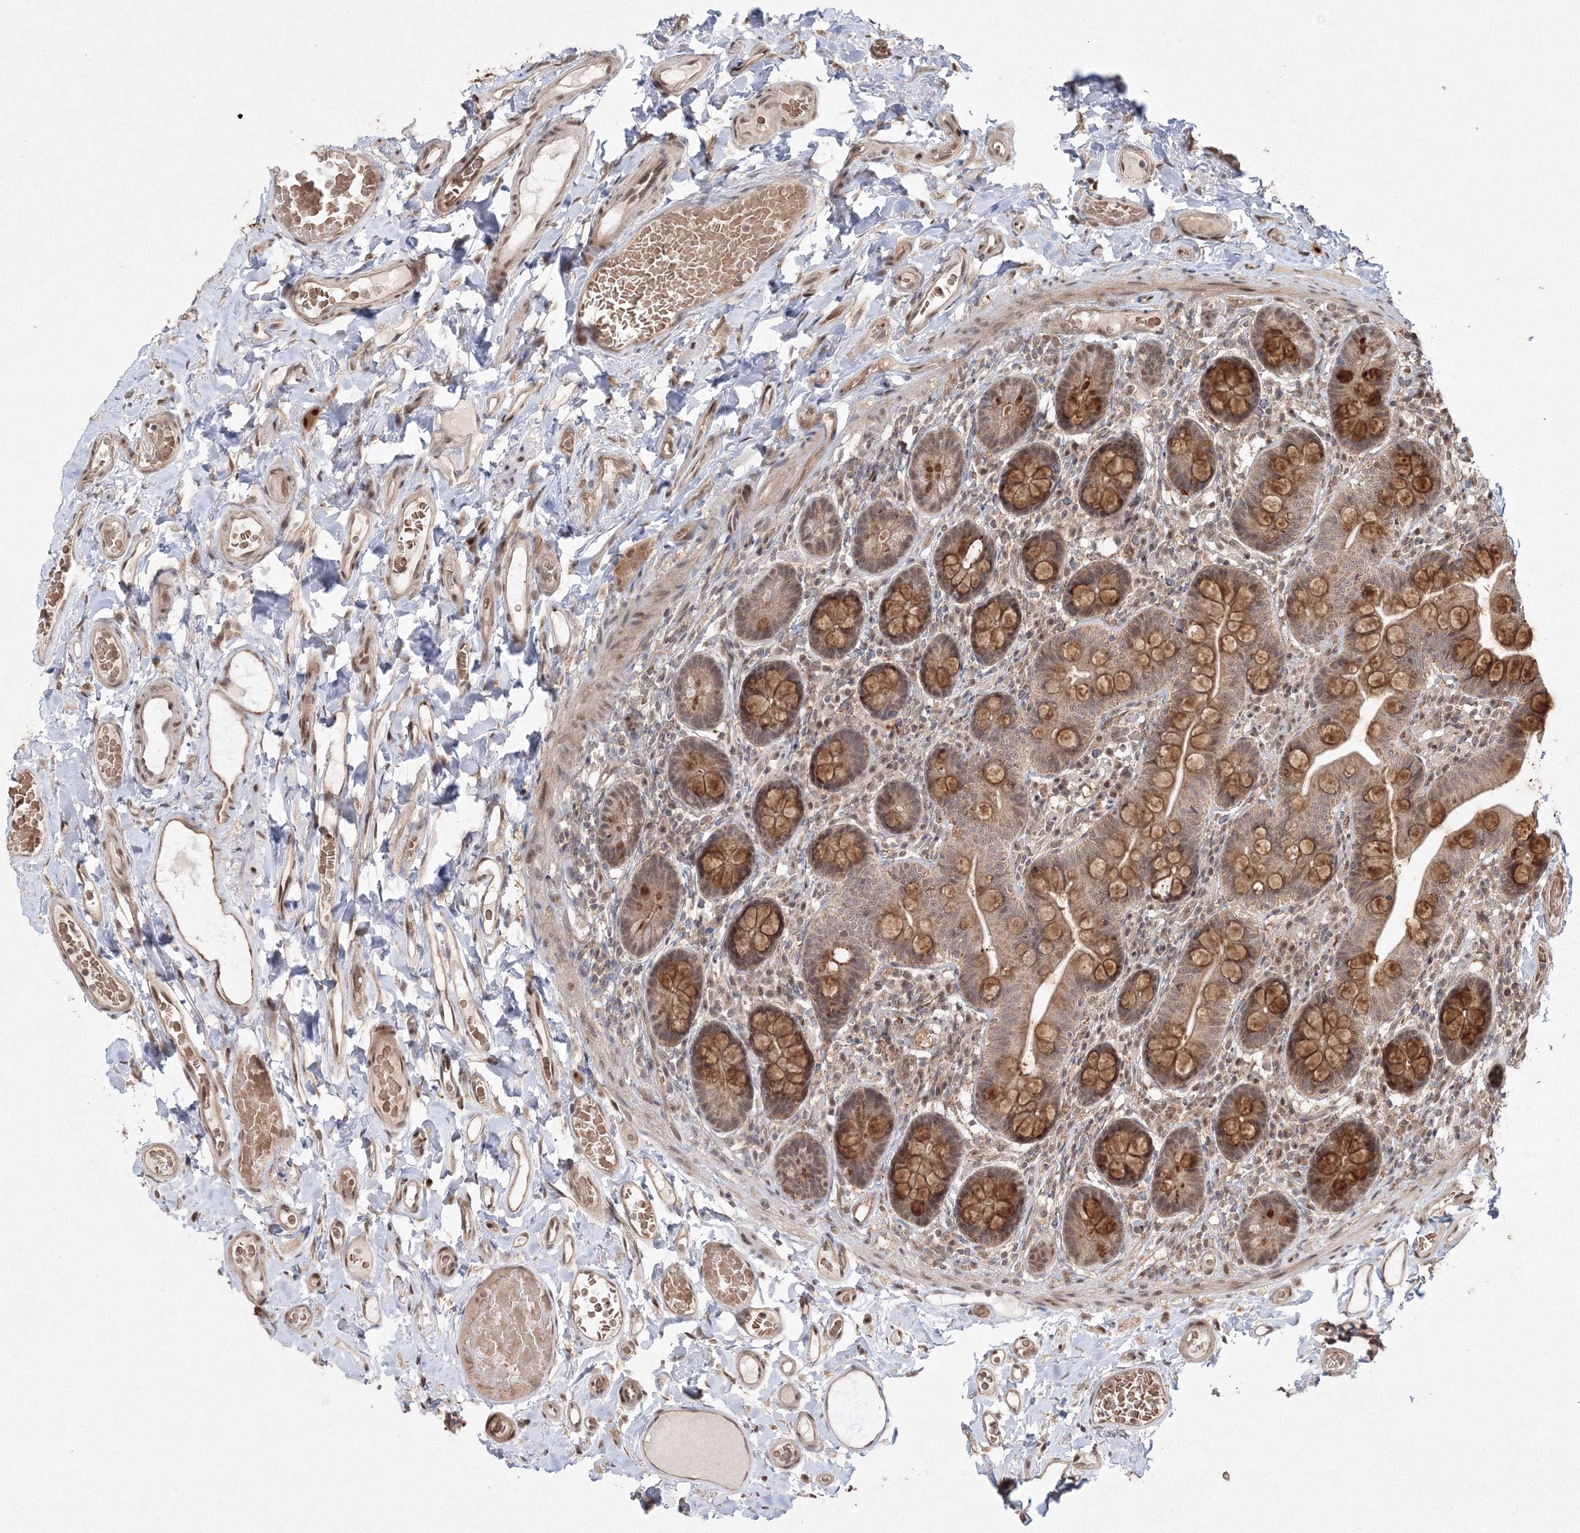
{"staining": {"intensity": "strong", "quantity": ">75%", "location": "cytoplasmic/membranous"}, "tissue": "small intestine", "cell_type": "Glandular cells", "image_type": "normal", "snomed": [{"axis": "morphology", "description": "Normal tissue, NOS"}, {"axis": "topography", "description": "Small intestine"}], "caption": "Immunohistochemical staining of unremarkable small intestine displays high levels of strong cytoplasmic/membranous positivity in approximately >75% of glandular cells.", "gene": "COPS4", "patient": {"sex": "female", "age": 64}}